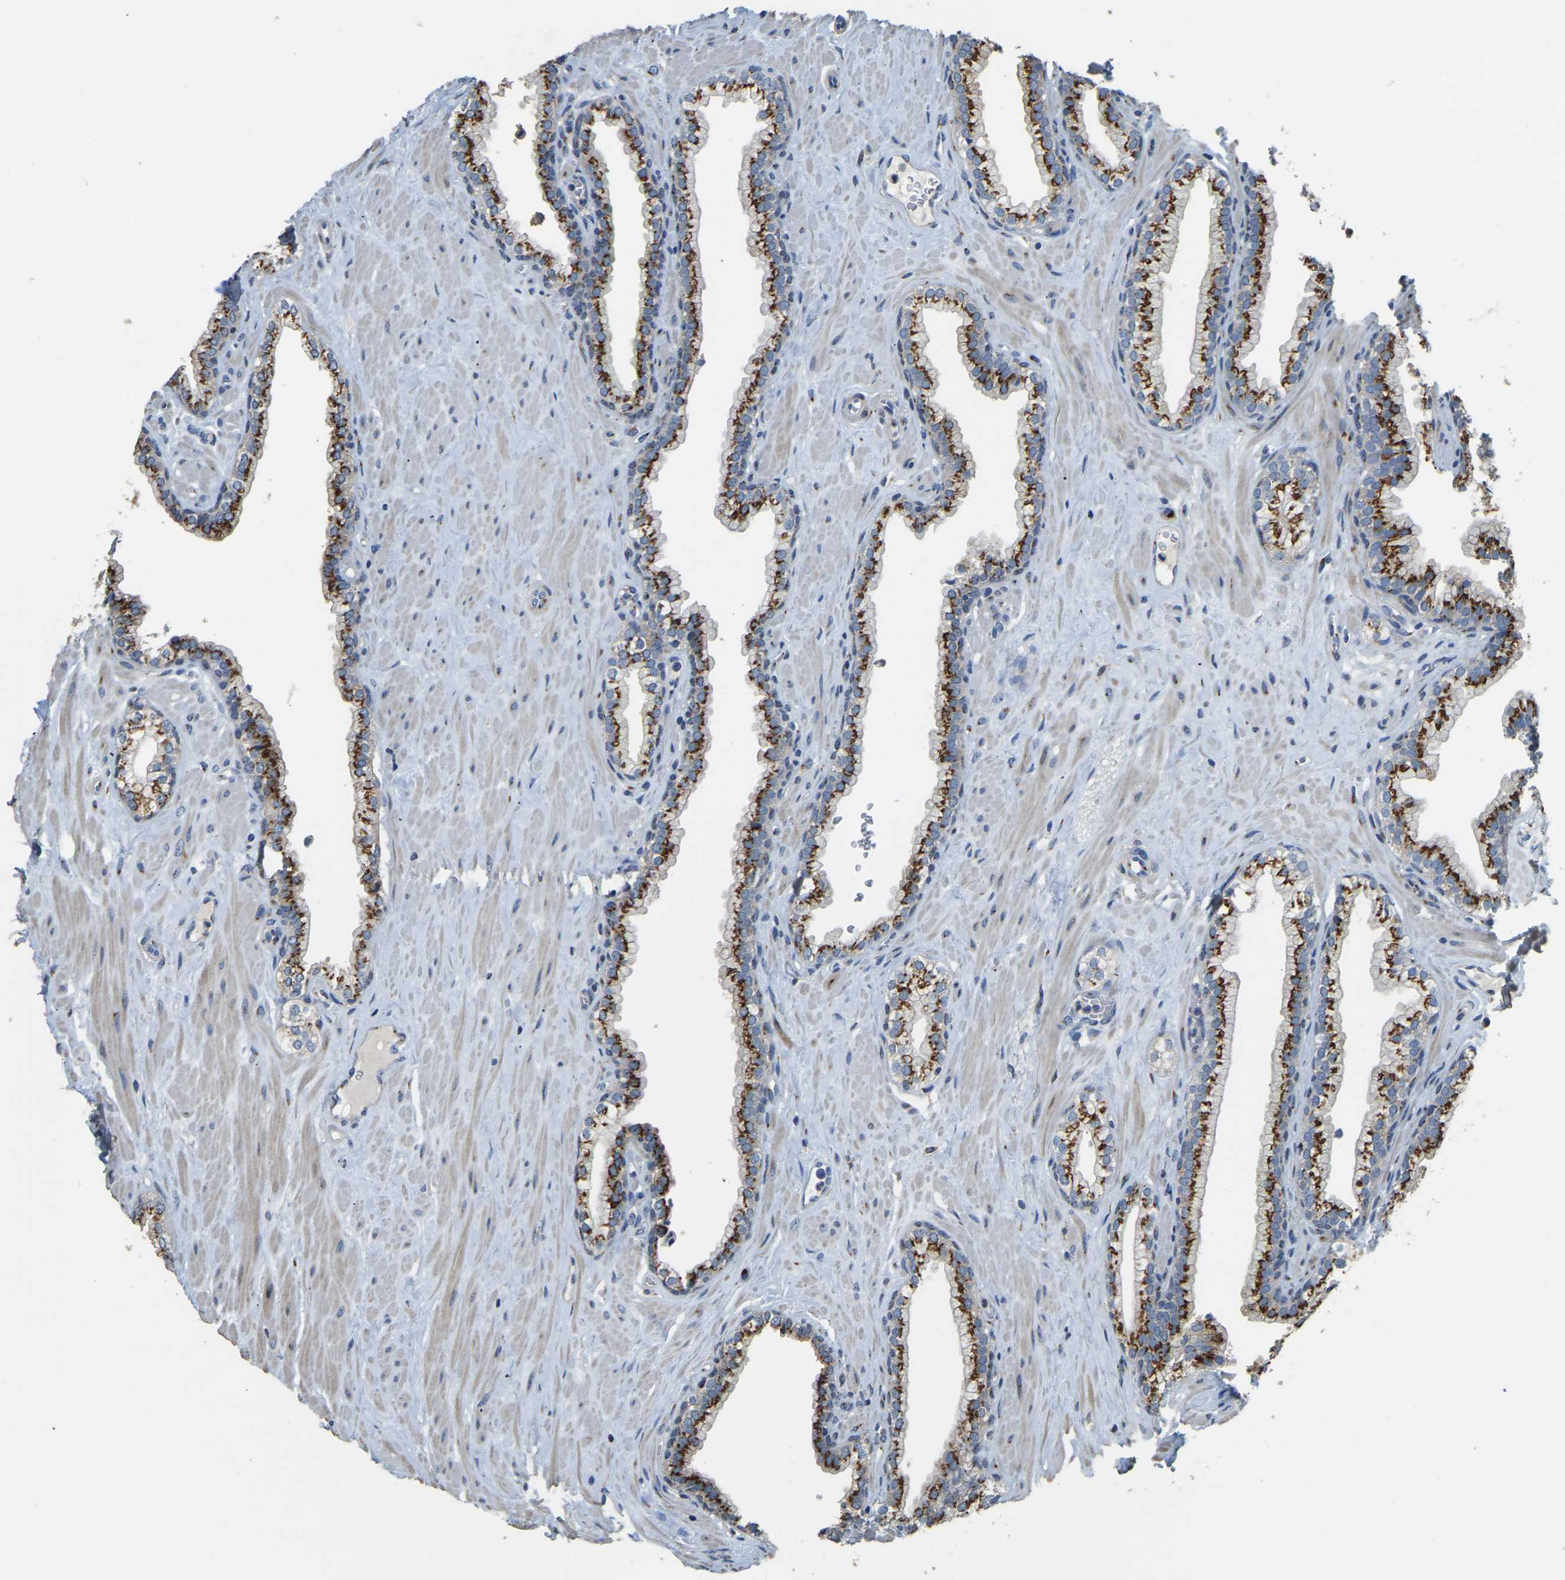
{"staining": {"intensity": "strong", "quantity": ">75%", "location": "cytoplasmic/membranous"}, "tissue": "prostate", "cell_type": "Glandular cells", "image_type": "normal", "snomed": [{"axis": "morphology", "description": "Normal tissue, NOS"}, {"axis": "morphology", "description": "Urothelial carcinoma, Low grade"}, {"axis": "topography", "description": "Urinary bladder"}, {"axis": "topography", "description": "Prostate"}], "caption": "Strong cytoplasmic/membranous protein positivity is seen in approximately >75% of glandular cells in prostate.", "gene": "FAM174A", "patient": {"sex": "male", "age": 60}}